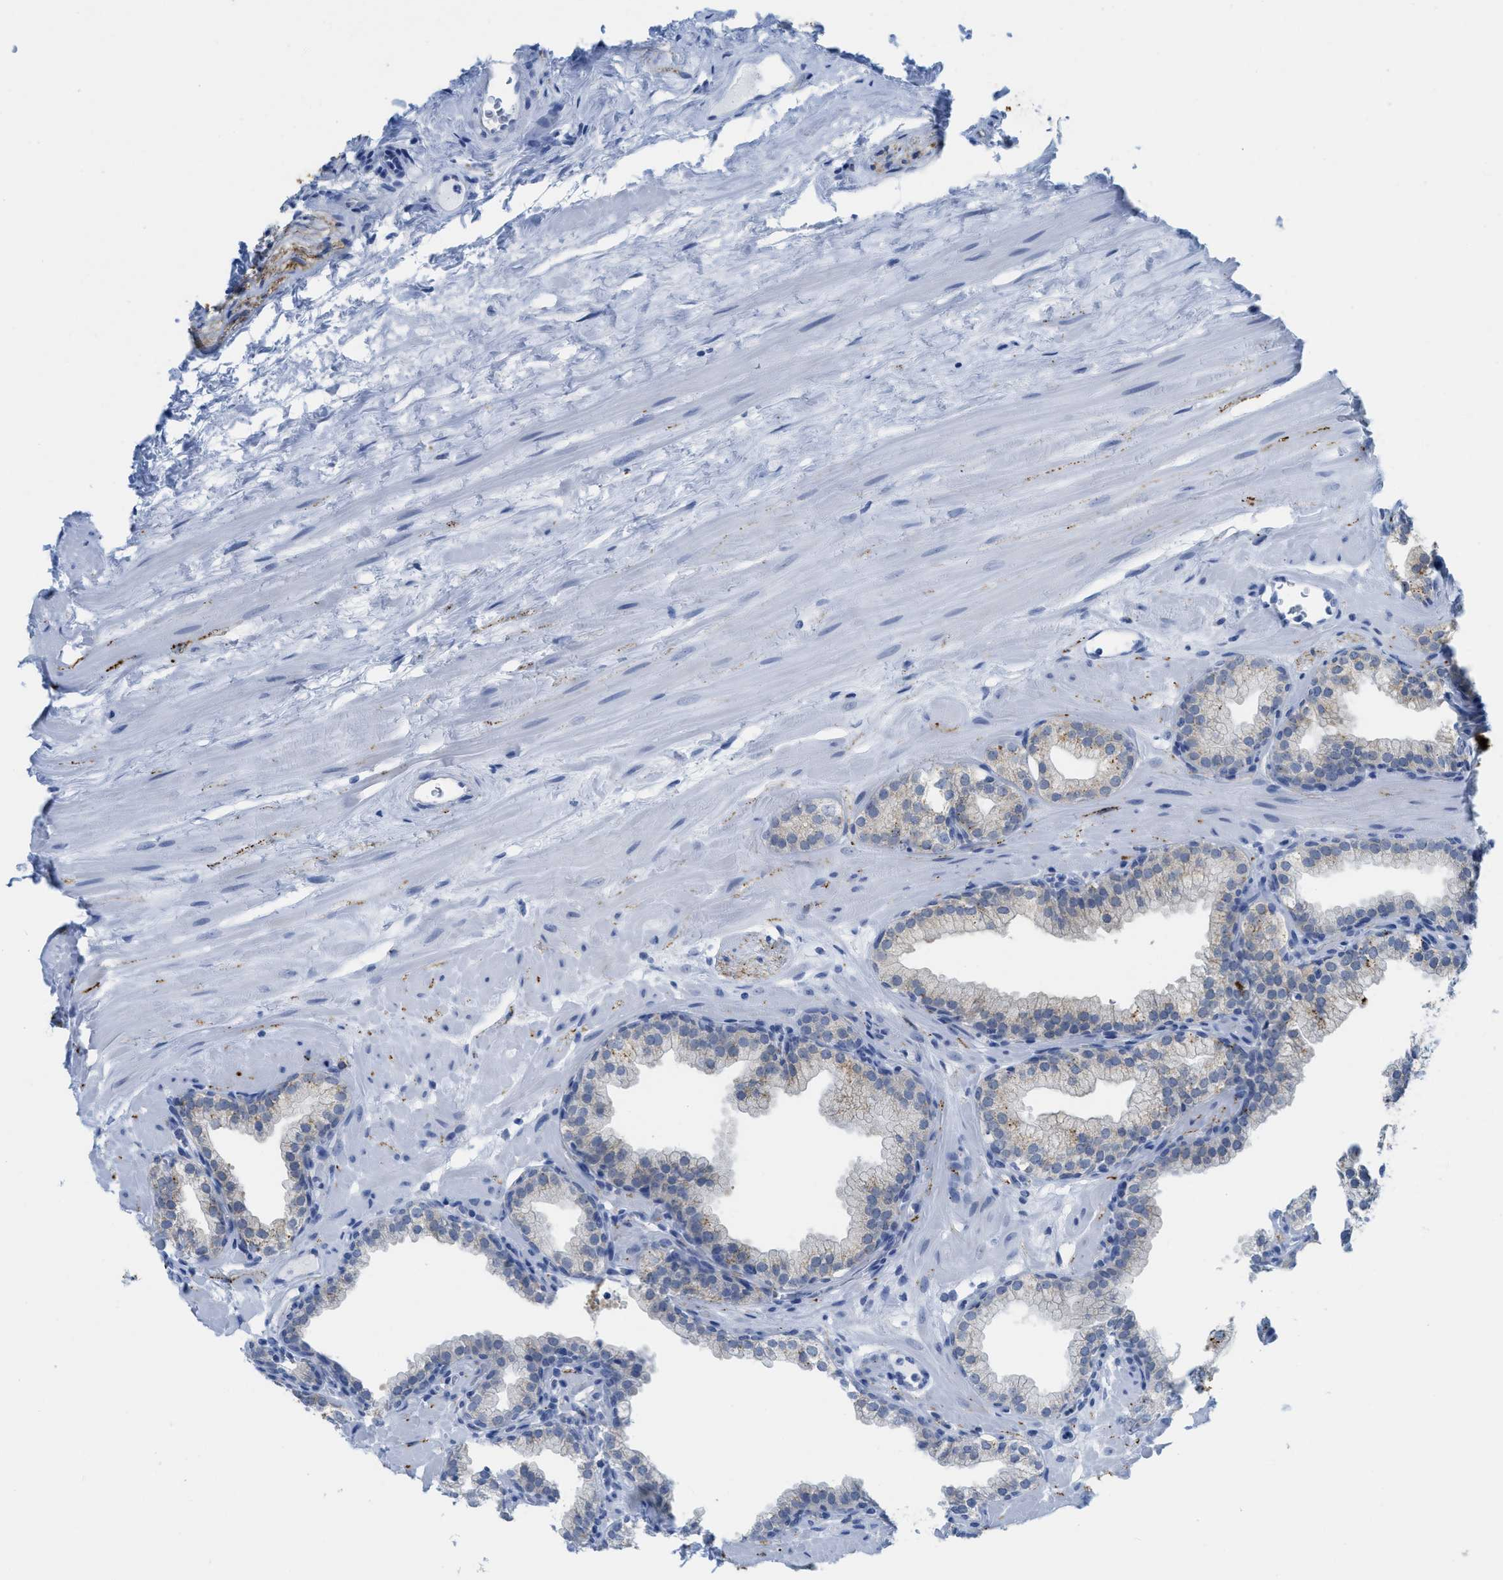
{"staining": {"intensity": "weak", "quantity": "<25%", "location": "cytoplasmic/membranous"}, "tissue": "prostate", "cell_type": "Glandular cells", "image_type": "normal", "snomed": [{"axis": "morphology", "description": "Normal tissue, NOS"}, {"axis": "morphology", "description": "Urothelial carcinoma, Low grade"}, {"axis": "topography", "description": "Urinary bladder"}, {"axis": "topography", "description": "Prostate"}], "caption": "IHC image of benign human prostate stained for a protein (brown), which displays no expression in glandular cells. The staining was performed using DAB (3,3'-diaminobenzidine) to visualize the protein expression in brown, while the nuclei were stained in blue with hematoxylin (Magnification: 20x).", "gene": "WDR4", "patient": {"sex": "male", "age": 60}}